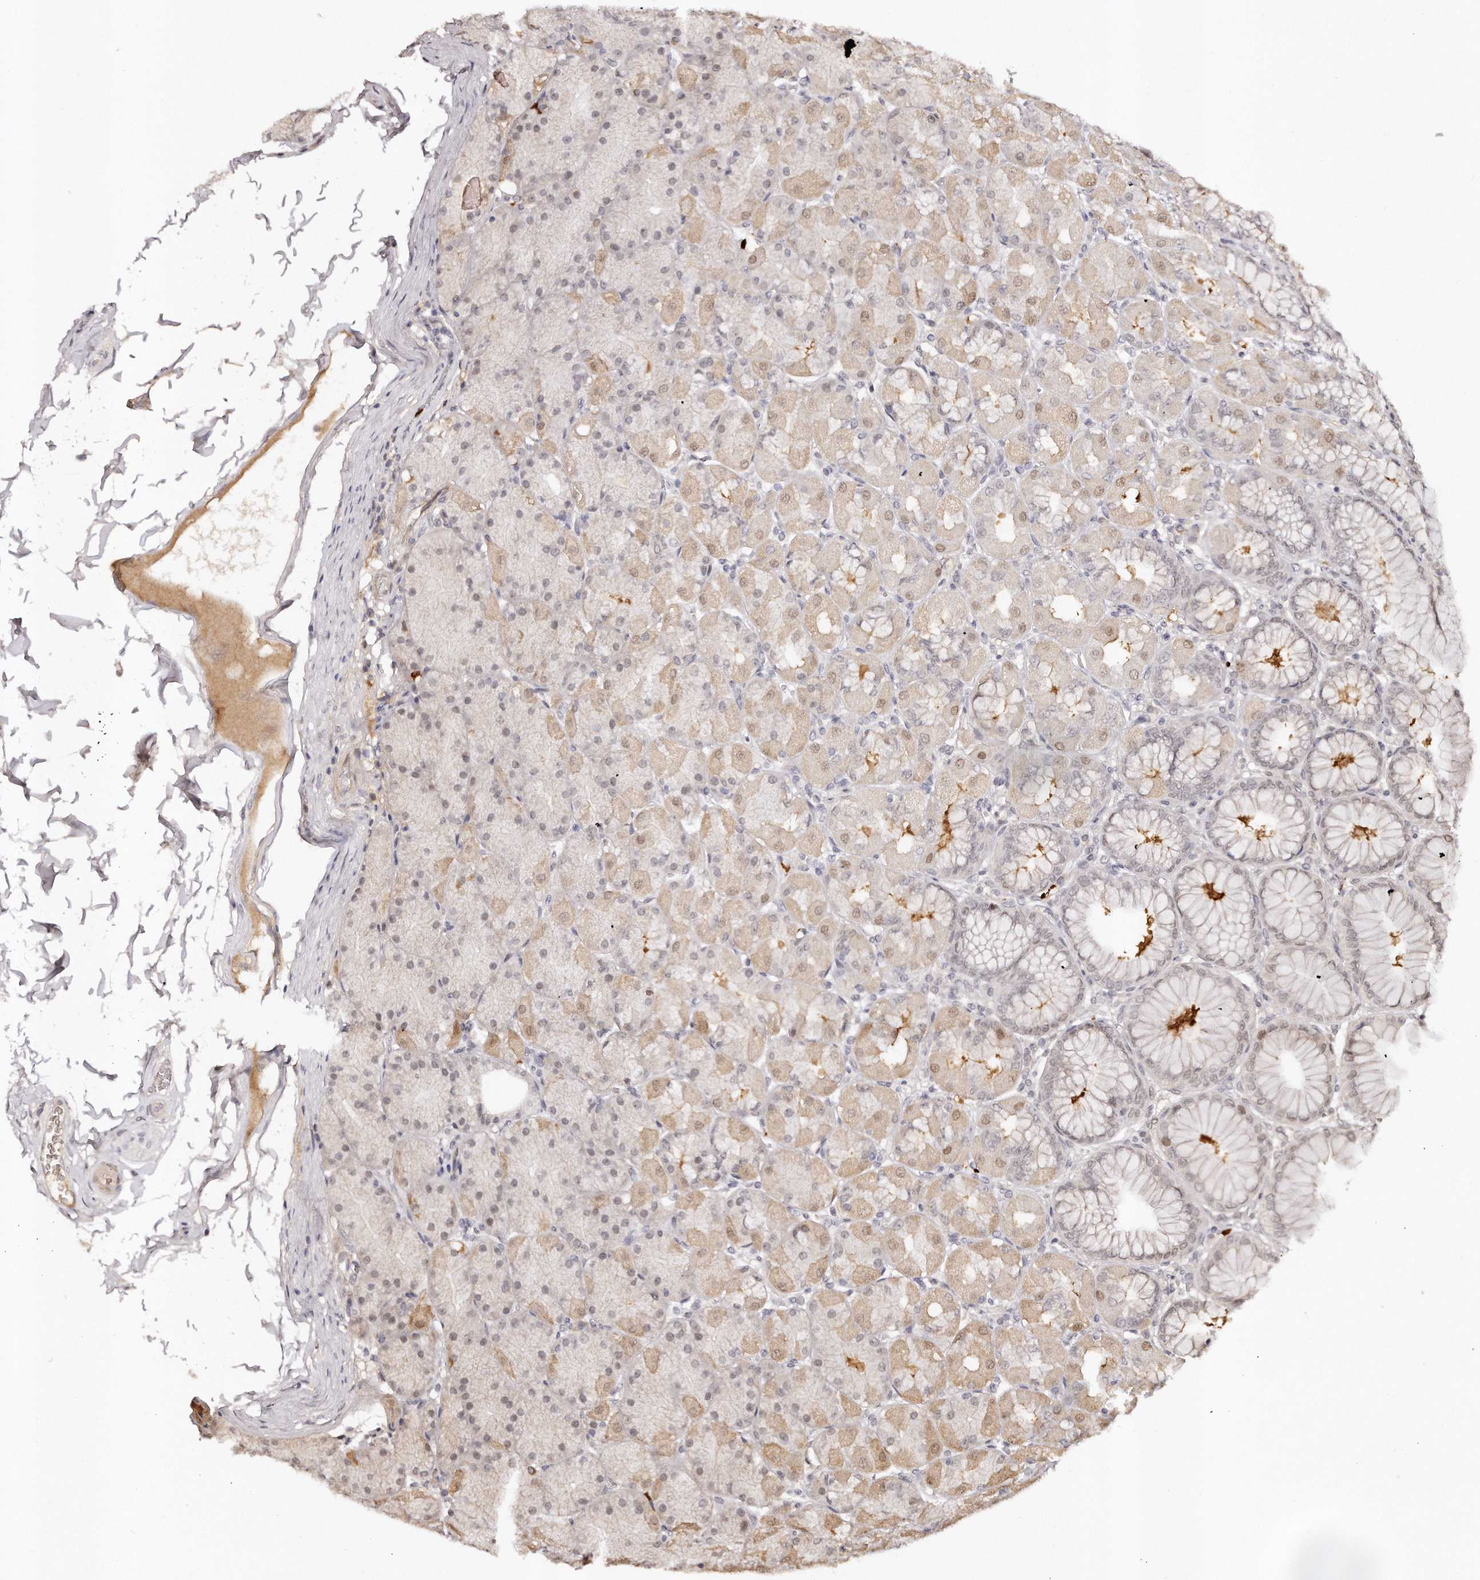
{"staining": {"intensity": "moderate", "quantity": "25%-75%", "location": "cytoplasmic/membranous,nuclear"}, "tissue": "stomach", "cell_type": "Glandular cells", "image_type": "normal", "snomed": [{"axis": "morphology", "description": "Normal tissue, NOS"}, {"axis": "topography", "description": "Stomach, upper"}], "caption": "Immunohistochemistry staining of benign stomach, which displays medium levels of moderate cytoplasmic/membranous,nuclear expression in approximately 25%-75% of glandular cells indicating moderate cytoplasmic/membranous,nuclear protein positivity. The staining was performed using DAB (3,3'-diaminobenzidine) (brown) for protein detection and nuclei were counterstained in hematoxylin (blue).", "gene": "SOX4", "patient": {"sex": "female", "age": 56}}